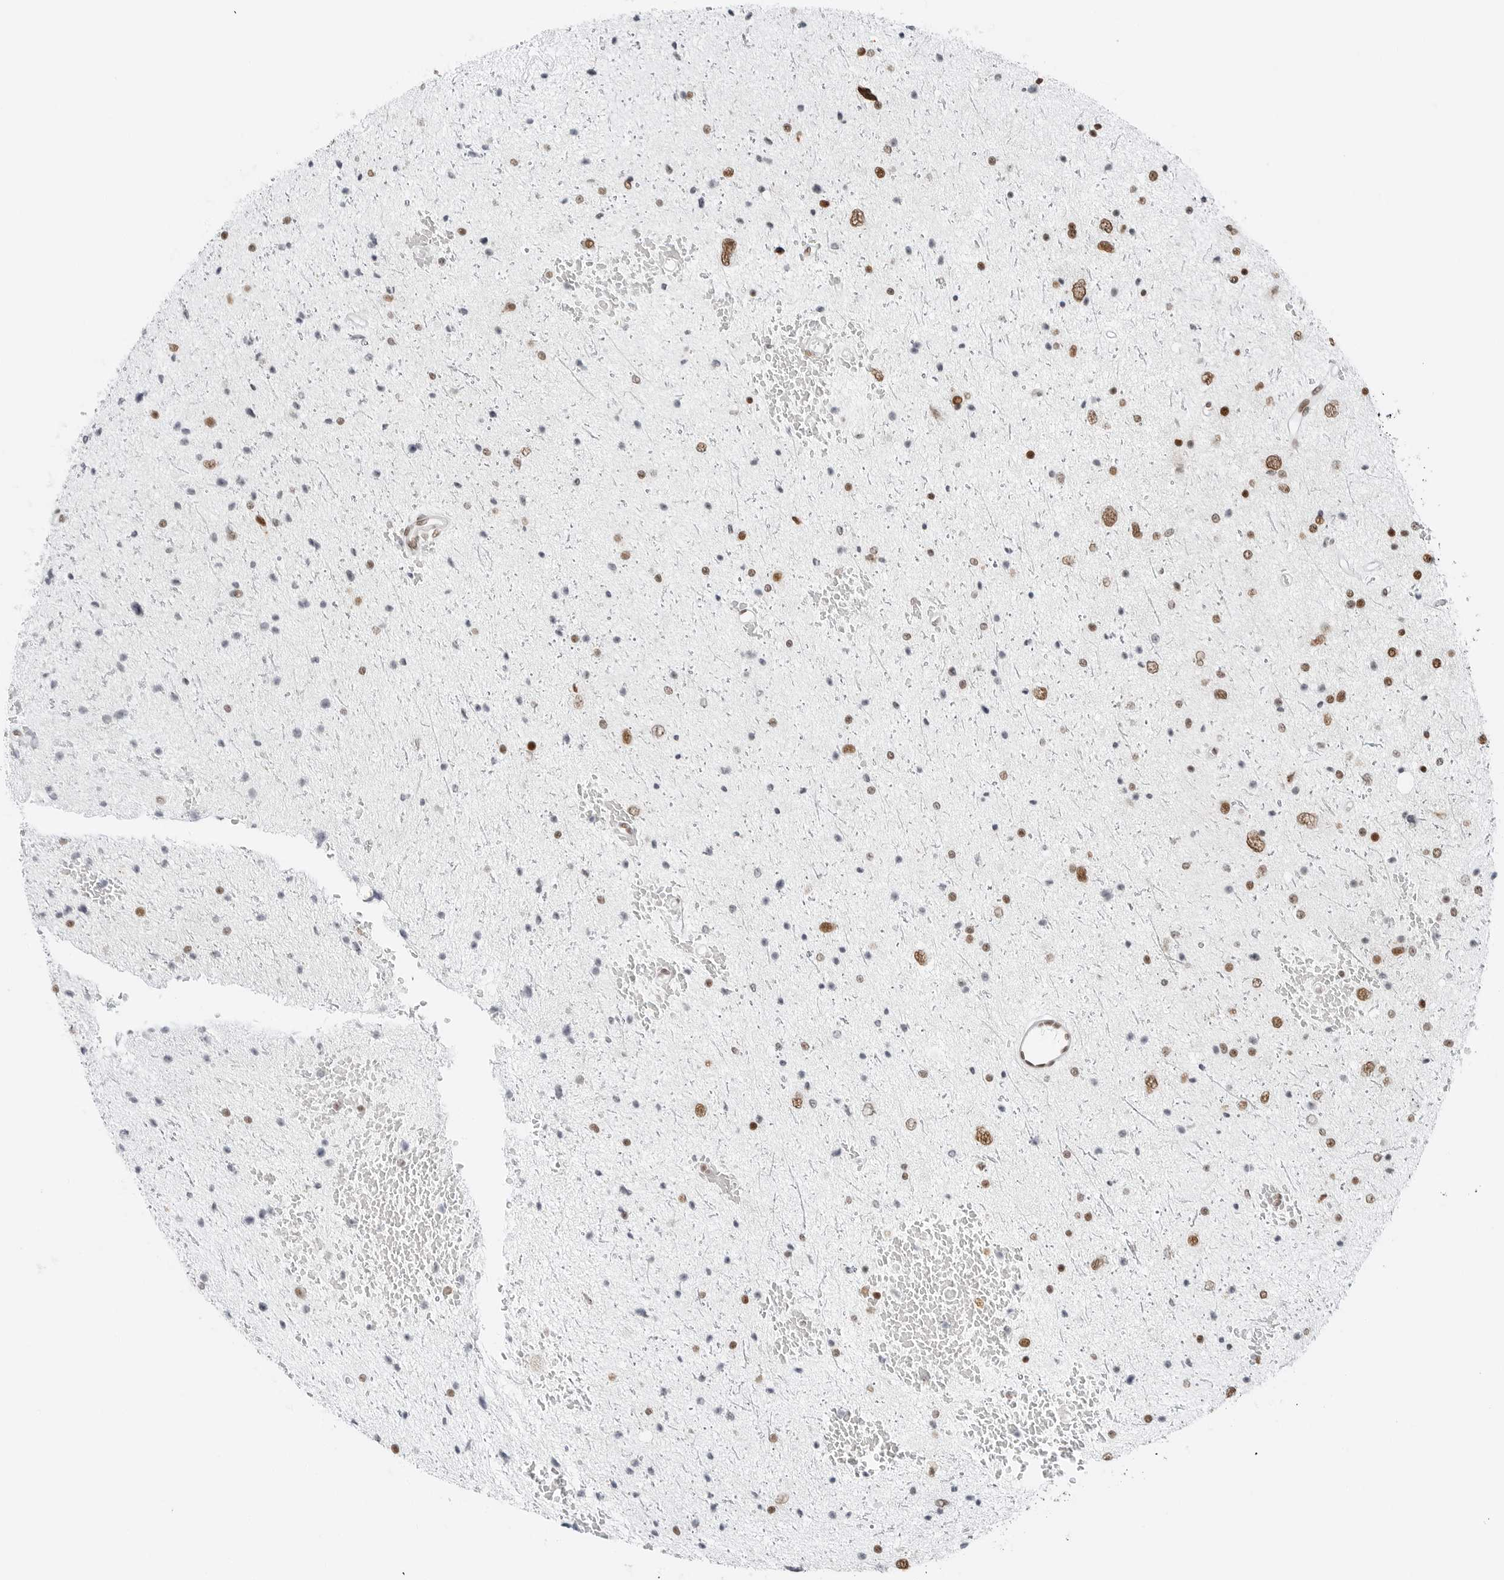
{"staining": {"intensity": "moderate", "quantity": "25%-75%", "location": "nuclear"}, "tissue": "glioma", "cell_type": "Tumor cells", "image_type": "cancer", "snomed": [{"axis": "morphology", "description": "Glioma, malignant, Low grade"}, {"axis": "topography", "description": "Brain"}], "caption": "A micrograph of low-grade glioma (malignant) stained for a protein reveals moderate nuclear brown staining in tumor cells.", "gene": "CRTC2", "patient": {"sex": "female", "age": 37}}